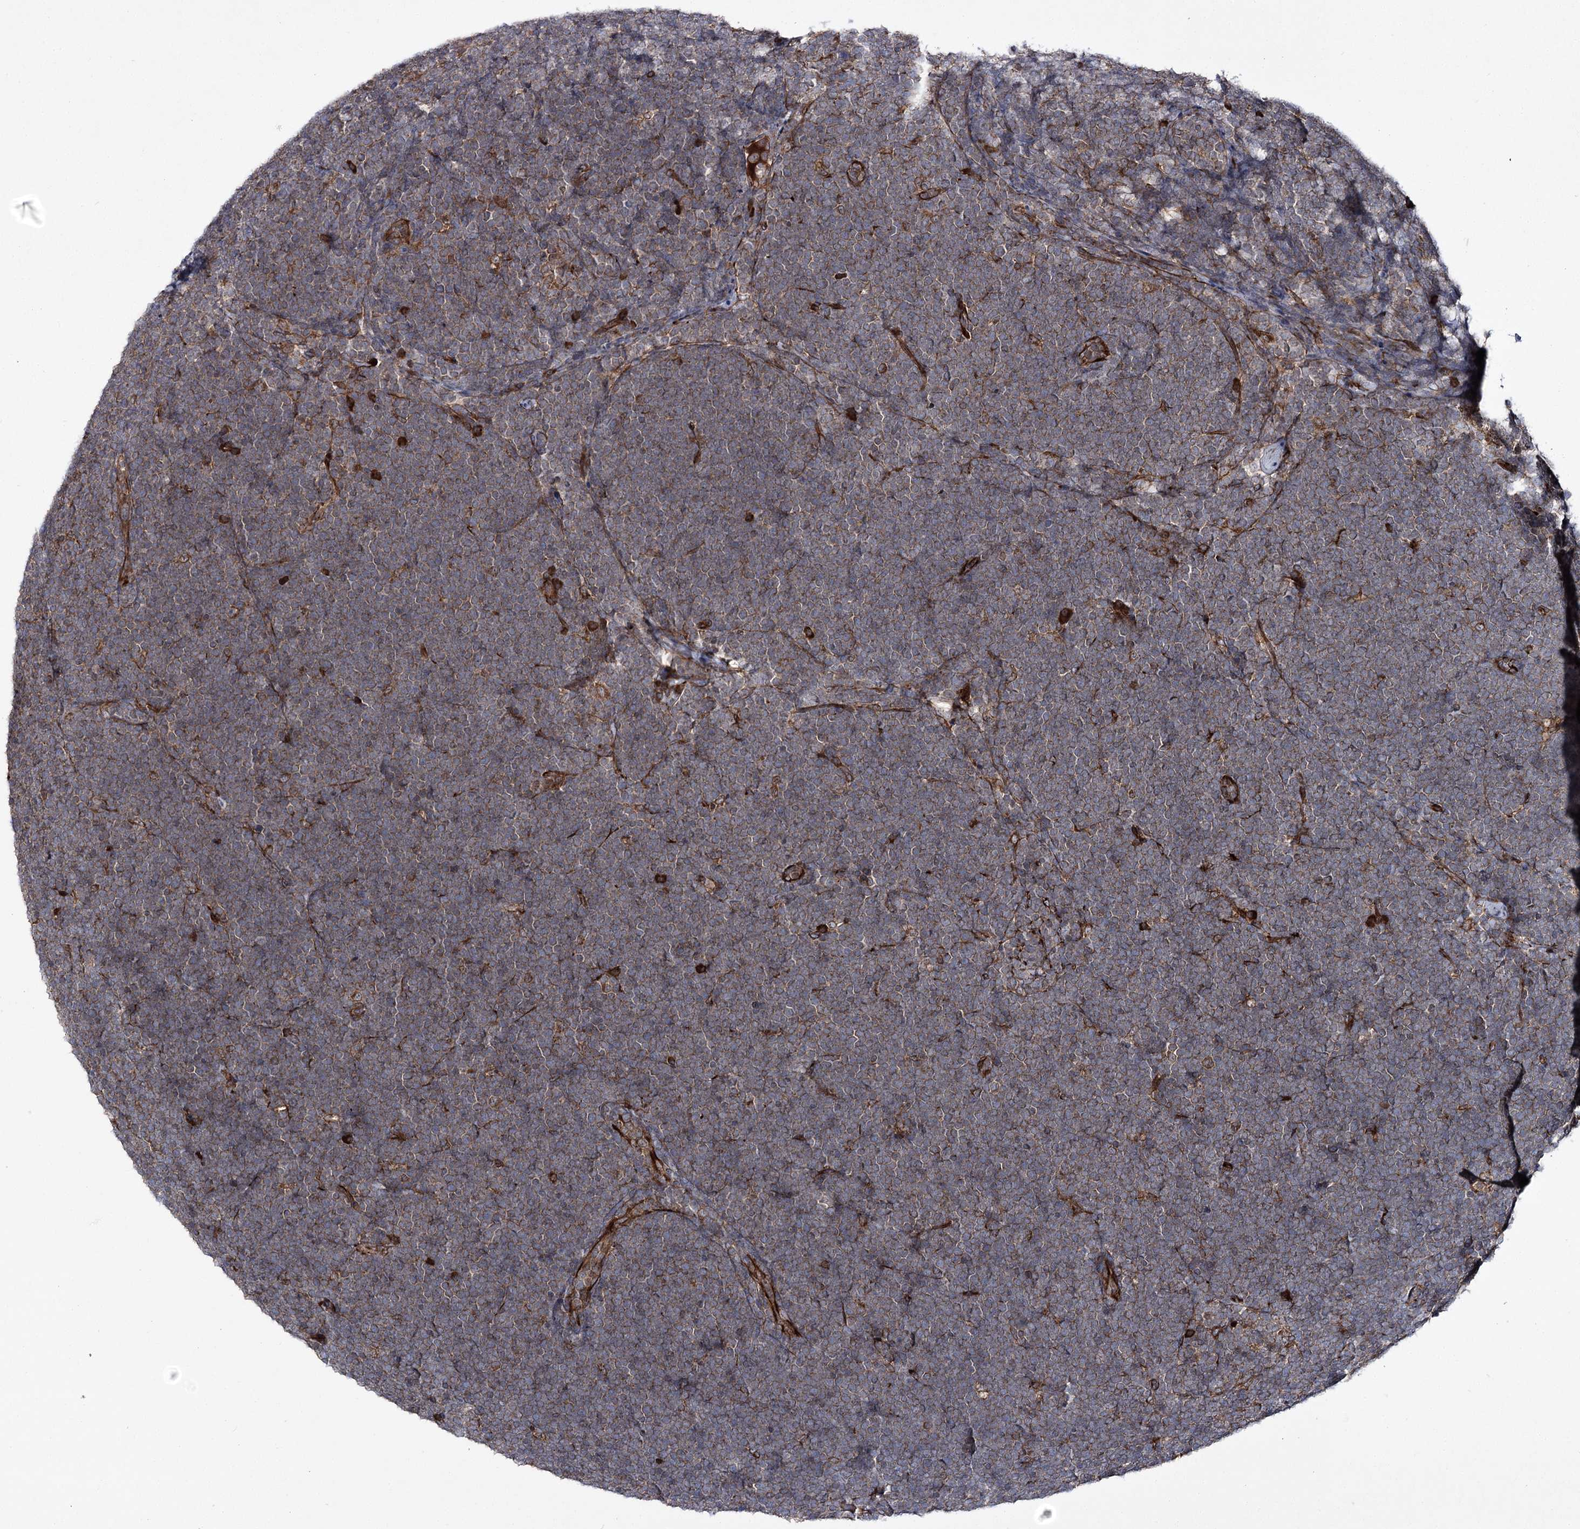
{"staining": {"intensity": "negative", "quantity": "none", "location": "none"}, "tissue": "lymphoma", "cell_type": "Tumor cells", "image_type": "cancer", "snomed": [{"axis": "morphology", "description": "Malignant lymphoma, non-Hodgkin's type, High grade"}, {"axis": "topography", "description": "Lymph node"}], "caption": "DAB immunohistochemical staining of malignant lymphoma, non-Hodgkin's type (high-grade) shows no significant expression in tumor cells.", "gene": "HECTD2", "patient": {"sex": "male", "age": 13}}